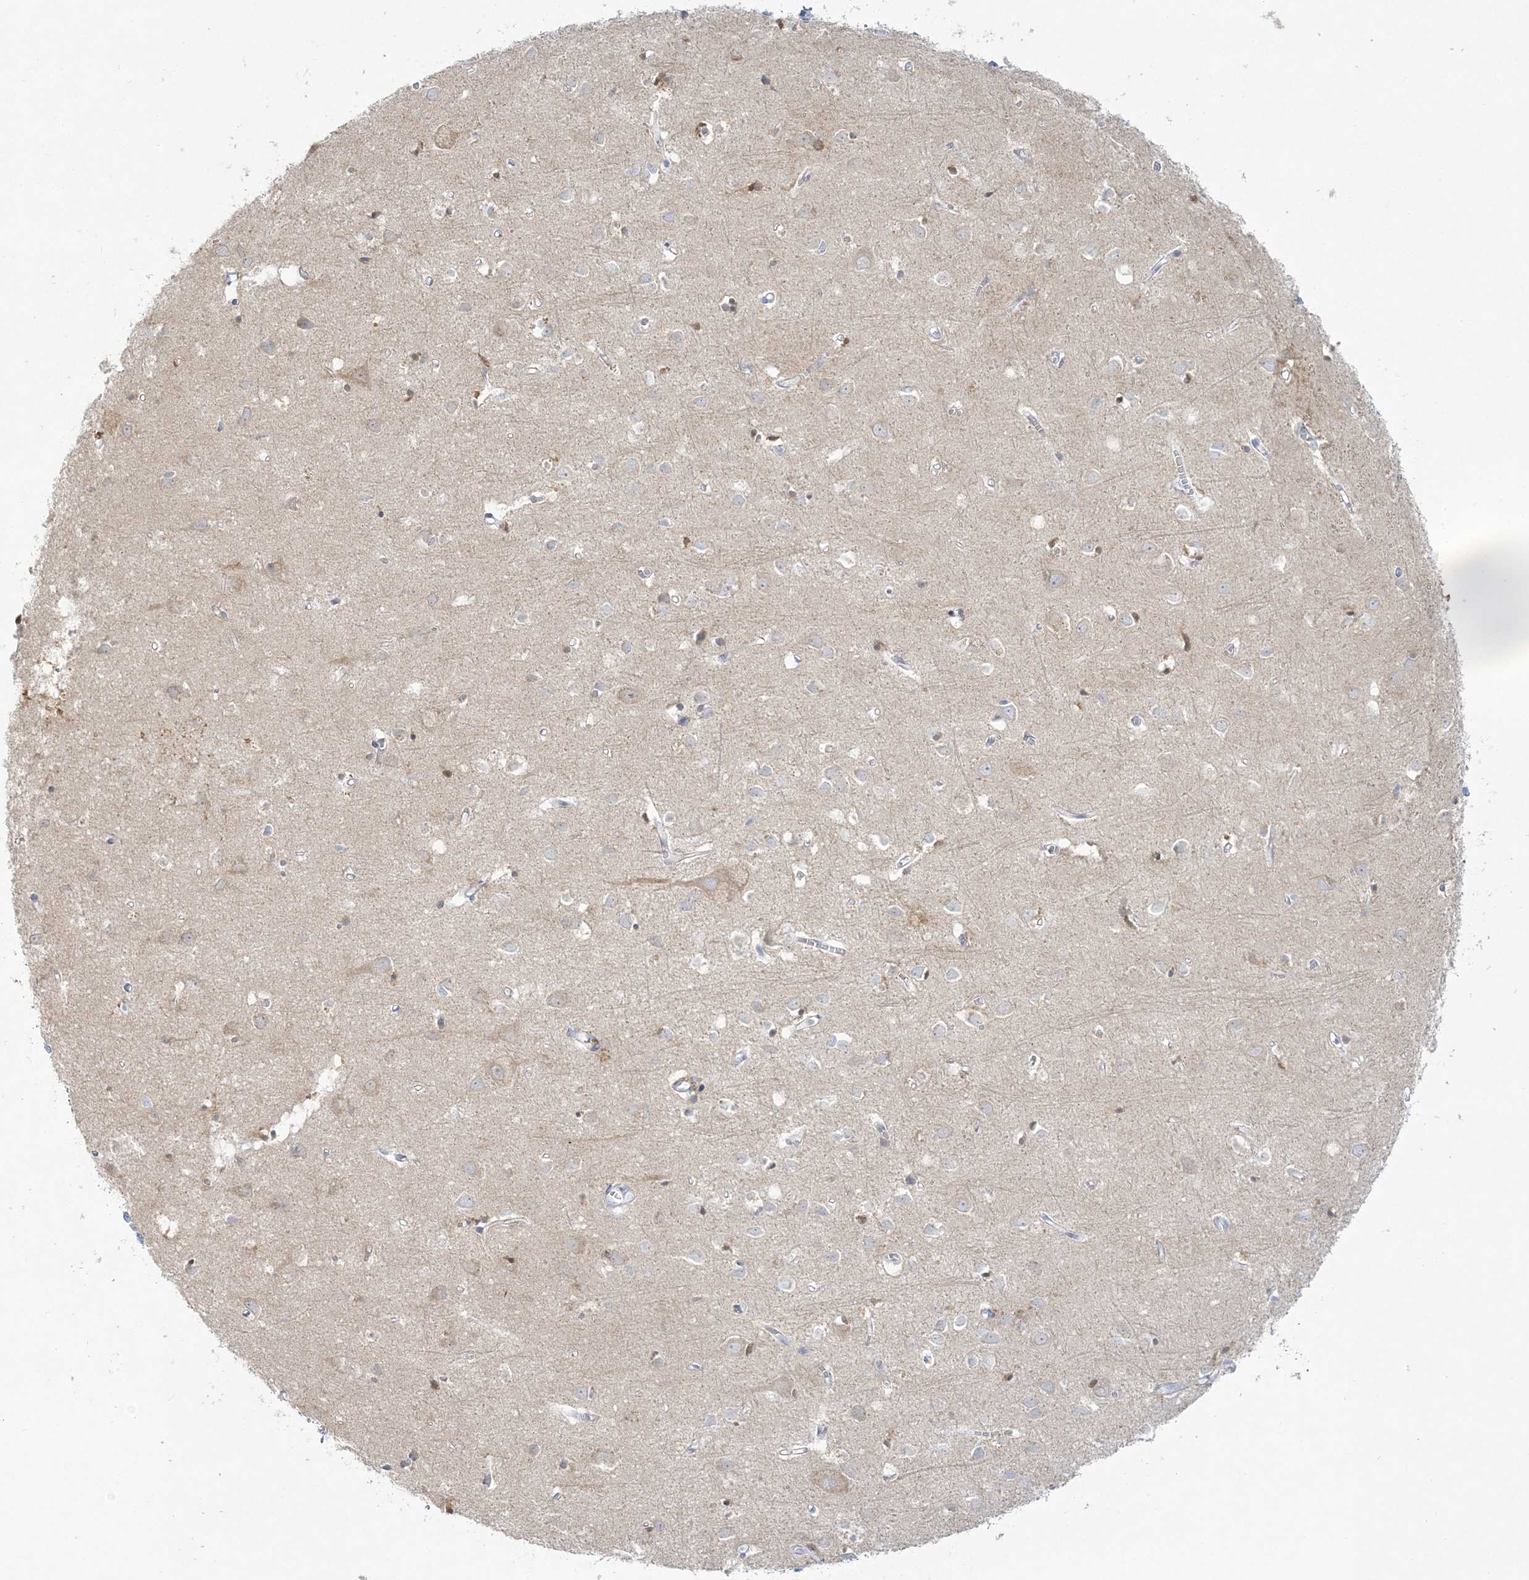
{"staining": {"intensity": "negative", "quantity": "none", "location": "none"}, "tissue": "cerebral cortex", "cell_type": "Endothelial cells", "image_type": "normal", "snomed": [{"axis": "morphology", "description": "Normal tissue, NOS"}, {"axis": "topography", "description": "Cerebral cortex"}], "caption": "DAB immunohistochemical staining of normal cerebral cortex displays no significant expression in endothelial cells. The staining was performed using DAB to visualize the protein expression in brown, while the nuclei were stained in blue with hematoxylin (Magnification: 20x).", "gene": "ENSG00000288637", "patient": {"sex": "female", "age": 64}}